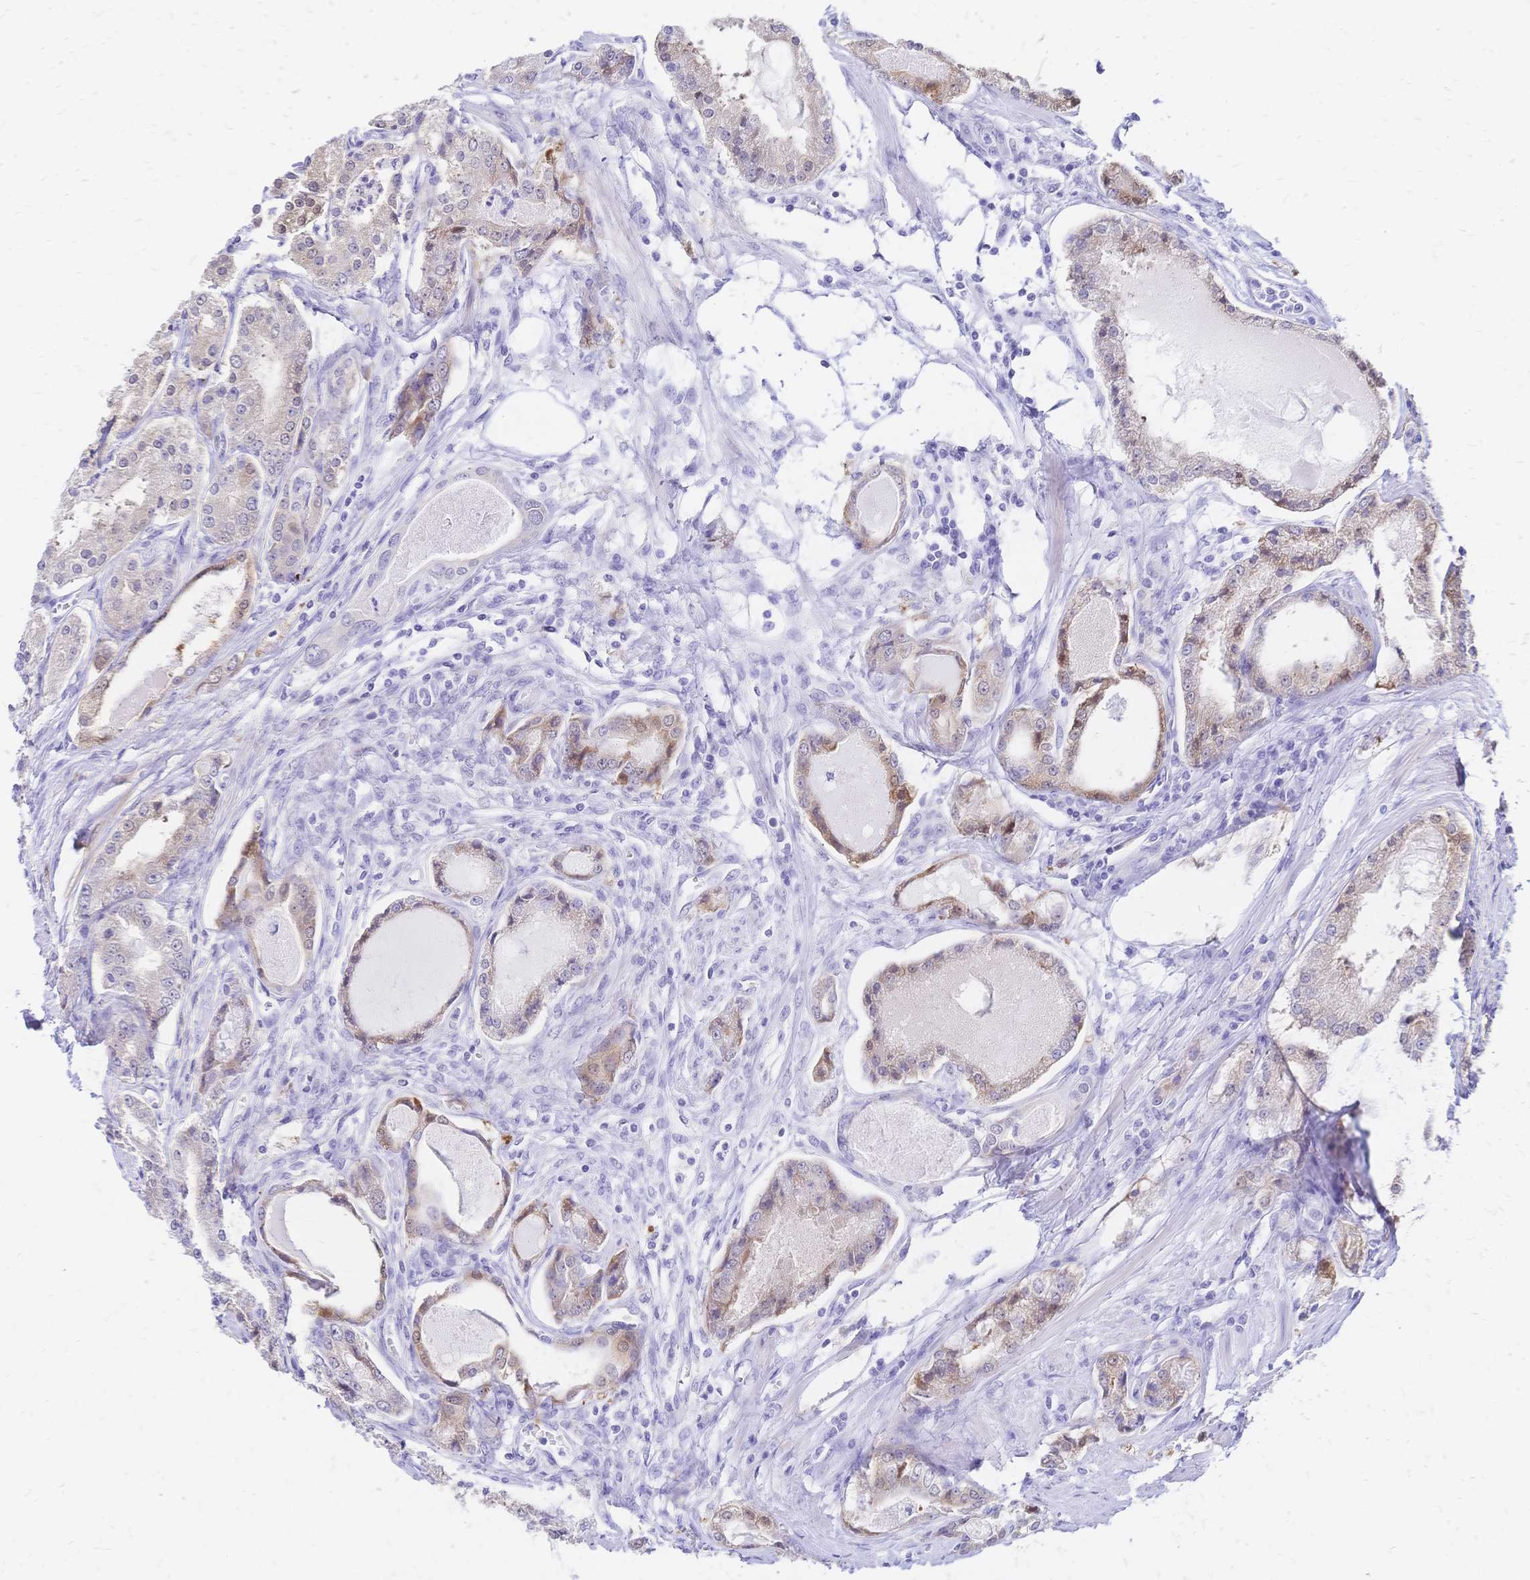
{"staining": {"intensity": "moderate", "quantity": "25%-75%", "location": "cytoplasmic/membranous"}, "tissue": "prostate cancer", "cell_type": "Tumor cells", "image_type": "cancer", "snomed": [{"axis": "morphology", "description": "Adenocarcinoma, High grade"}, {"axis": "topography", "description": "Prostate"}], "caption": "Immunohistochemistry (DAB (3,3'-diaminobenzidine)) staining of prostate cancer demonstrates moderate cytoplasmic/membranous protein expression in approximately 25%-75% of tumor cells.", "gene": "GRB7", "patient": {"sex": "male", "age": 66}}